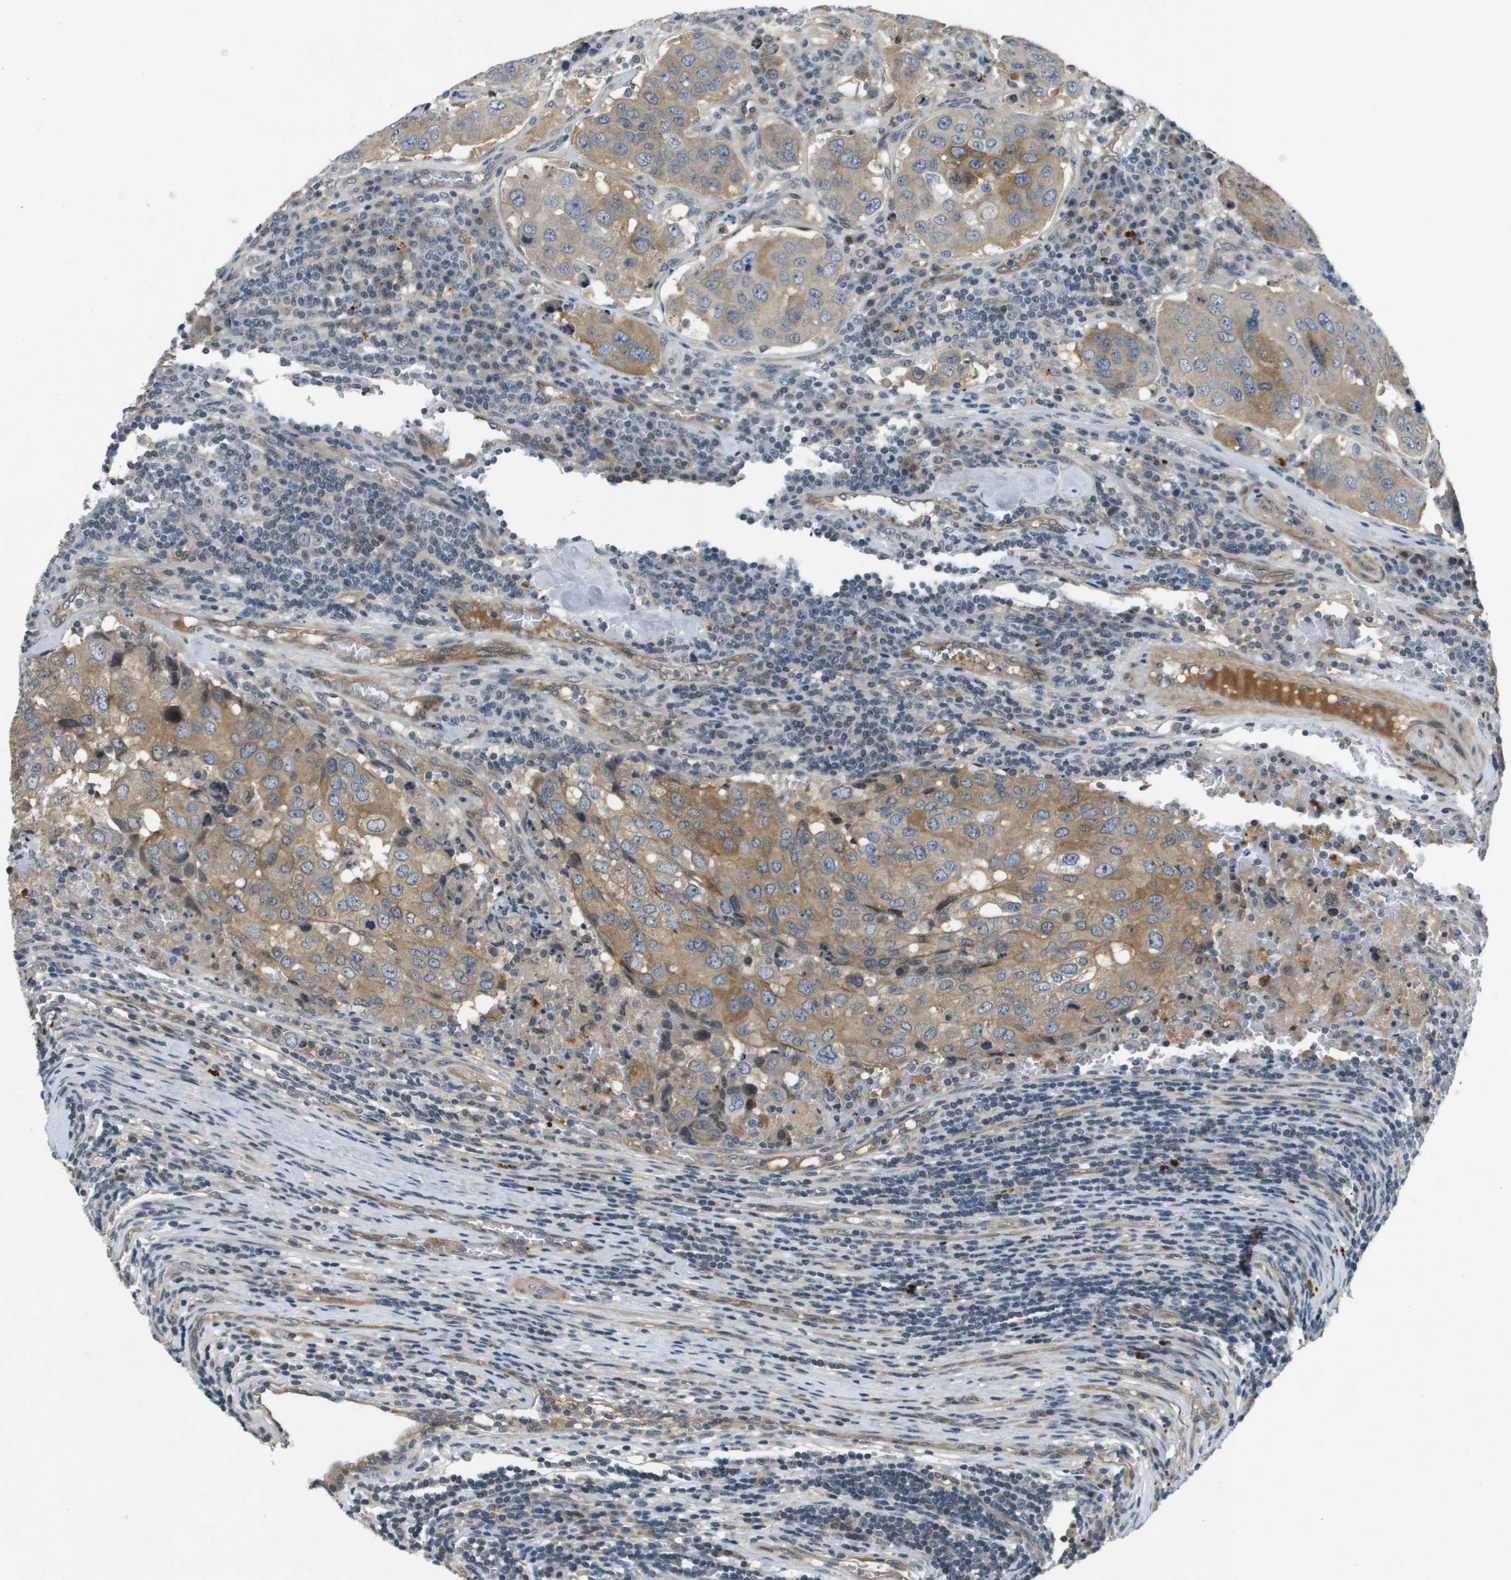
{"staining": {"intensity": "moderate", "quantity": ">75%", "location": "cytoplasmic/membranous"}, "tissue": "urothelial cancer", "cell_type": "Tumor cells", "image_type": "cancer", "snomed": [{"axis": "morphology", "description": "Urothelial carcinoma, High grade"}, {"axis": "topography", "description": "Lymph node"}, {"axis": "topography", "description": "Urinary bladder"}], "caption": "Immunohistochemical staining of human high-grade urothelial carcinoma displays medium levels of moderate cytoplasmic/membranous protein staining in about >75% of tumor cells.", "gene": "PGAP3", "patient": {"sex": "male", "age": 51}}